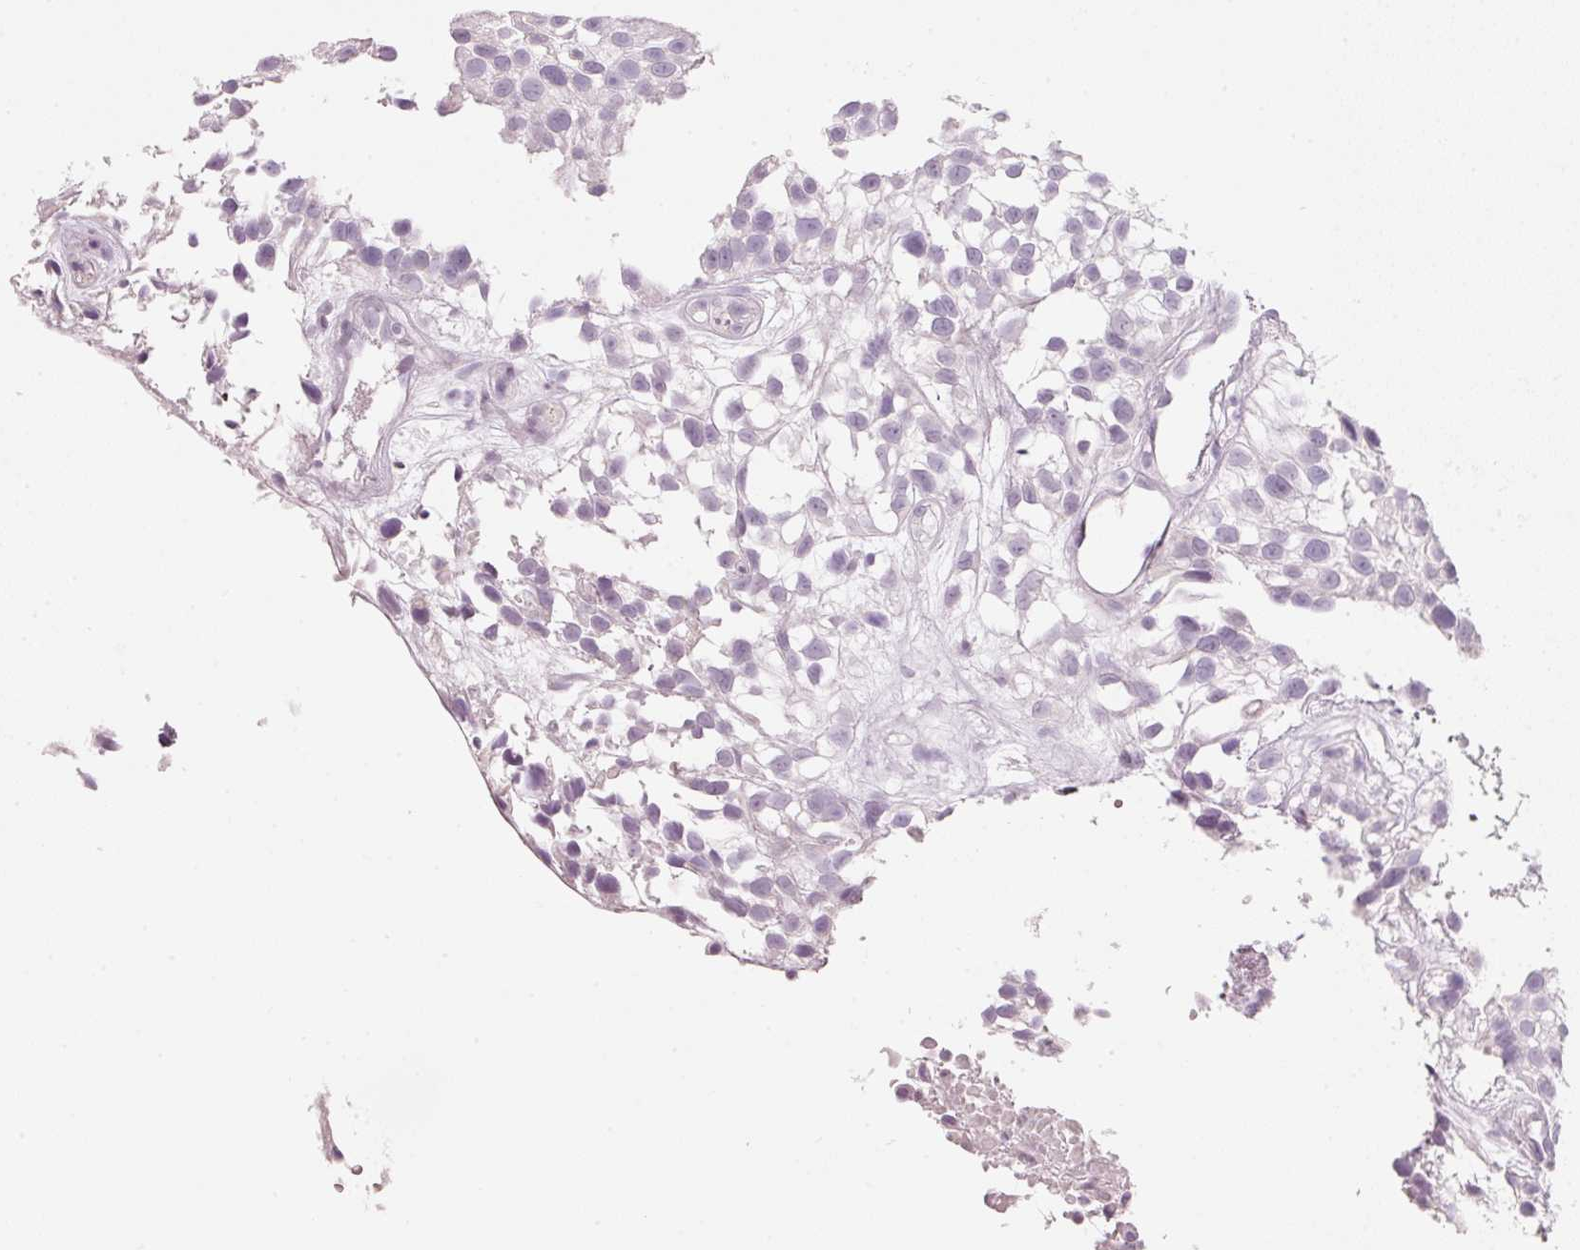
{"staining": {"intensity": "negative", "quantity": "none", "location": "none"}, "tissue": "urothelial cancer", "cell_type": "Tumor cells", "image_type": "cancer", "snomed": [{"axis": "morphology", "description": "Urothelial carcinoma, High grade"}, {"axis": "topography", "description": "Urinary bladder"}], "caption": "A histopathology image of urothelial cancer stained for a protein shows no brown staining in tumor cells.", "gene": "ENSG00000206549", "patient": {"sex": "male", "age": 56}}